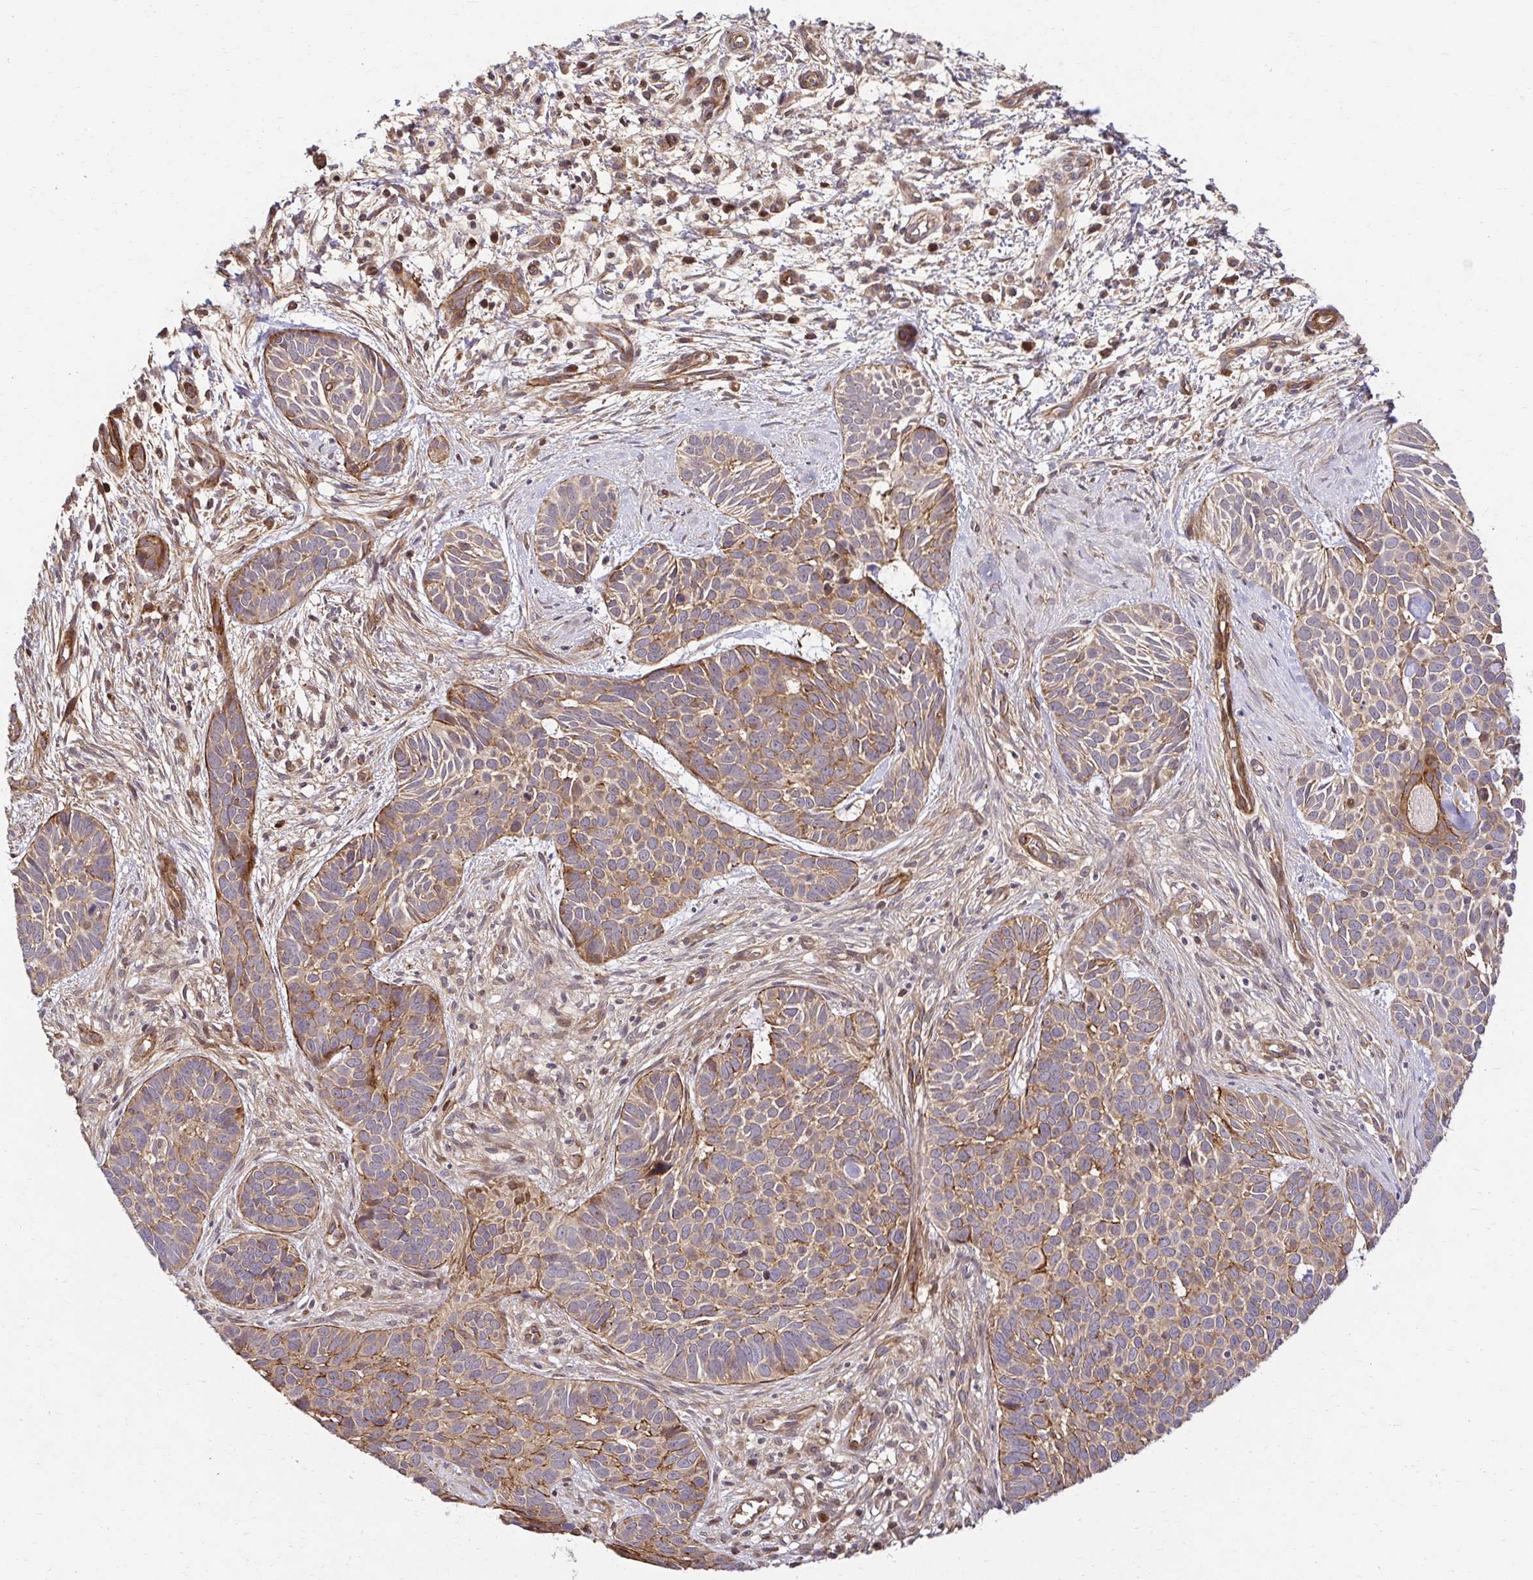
{"staining": {"intensity": "weak", "quantity": "25%-75%", "location": "cytoplasmic/membranous"}, "tissue": "skin cancer", "cell_type": "Tumor cells", "image_type": "cancer", "snomed": [{"axis": "morphology", "description": "Basal cell carcinoma"}, {"axis": "topography", "description": "Skin"}], "caption": "A brown stain labels weak cytoplasmic/membranous positivity of a protein in human skin cancer (basal cell carcinoma) tumor cells. (DAB (3,3'-diaminobenzidine) = brown stain, brightfield microscopy at high magnification).", "gene": "PSMA4", "patient": {"sex": "male", "age": 69}}